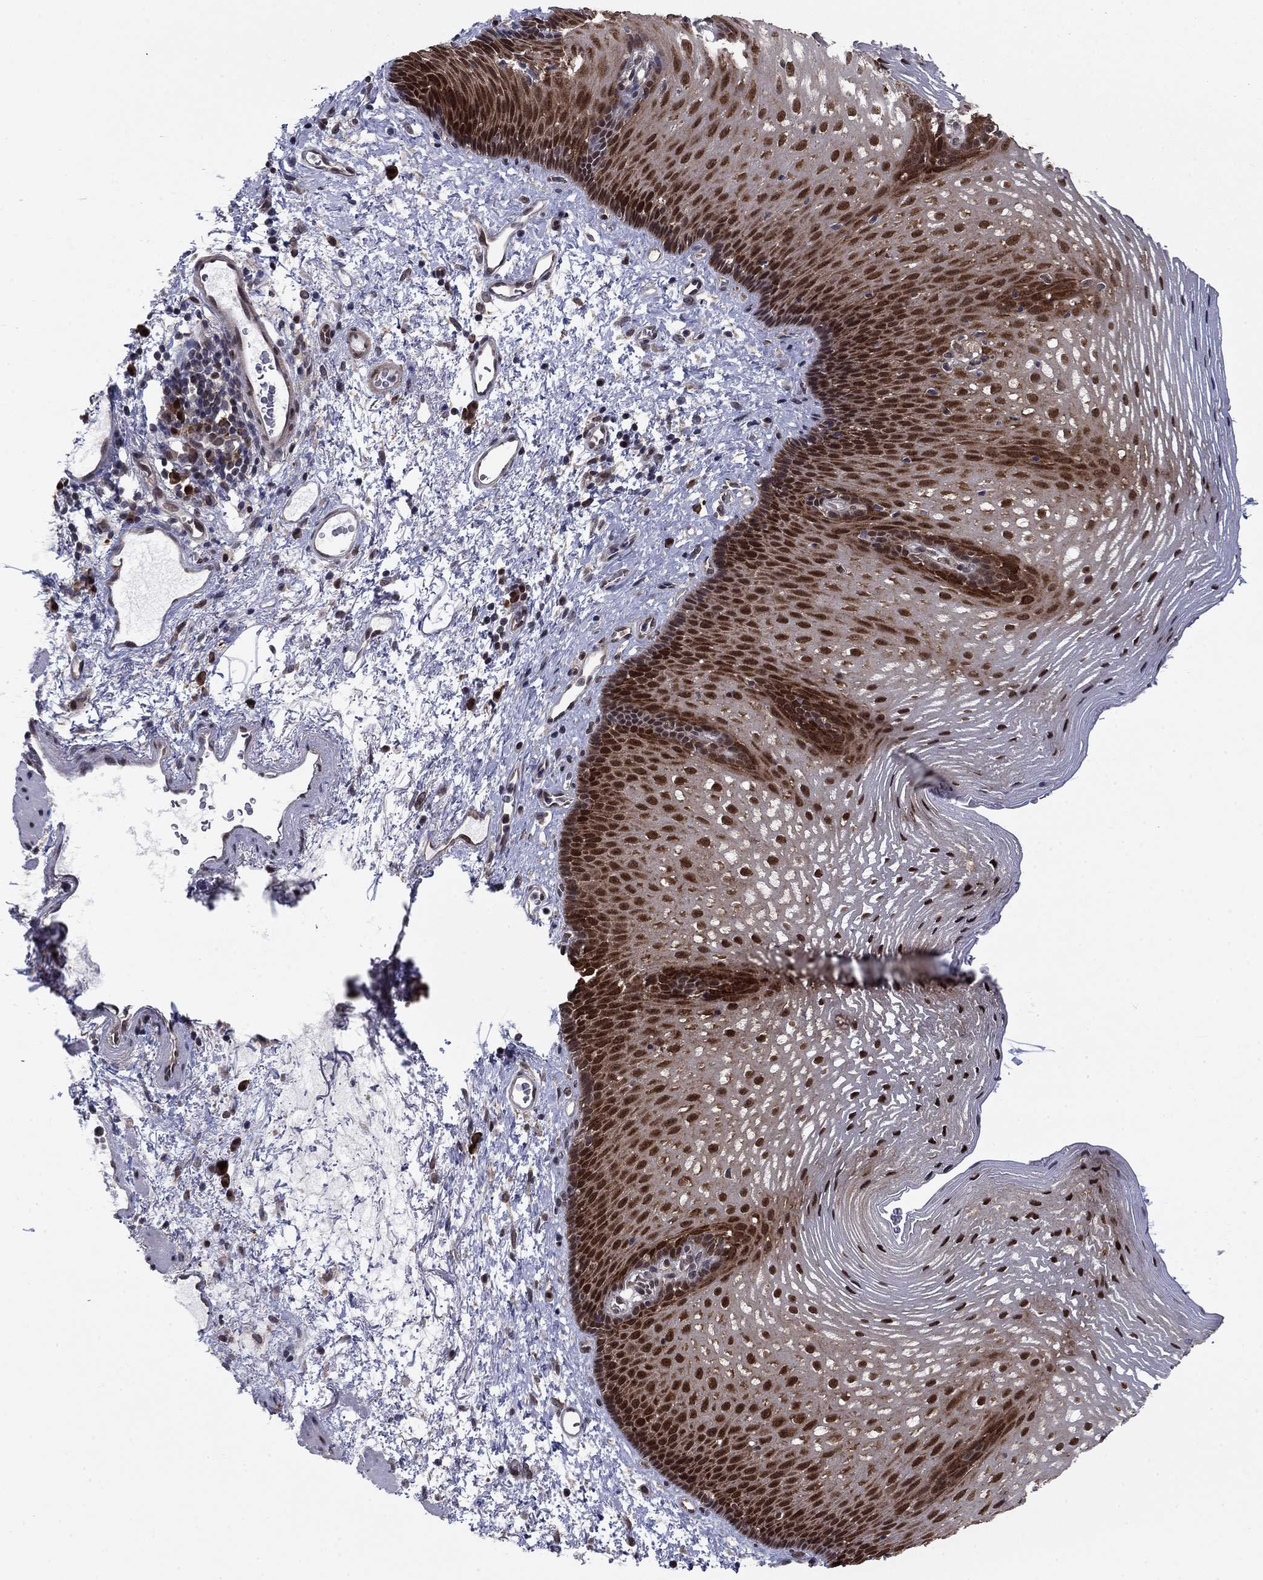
{"staining": {"intensity": "strong", "quantity": ">75%", "location": "nuclear"}, "tissue": "esophagus", "cell_type": "Squamous epithelial cells", "image_type": "normal", "snomed": [{"axis": "morphology", "description": "Normal tissue, NOS"}, {"axis": "topography", "description": "Esophagus"}], "caption": "Squamous epithelial cells reveal high levels of strong nuclear expression in about >75% of cells in normal esophagus.", "gene": "FKBP4", "patient": {"sex": "male", "age": 76}}